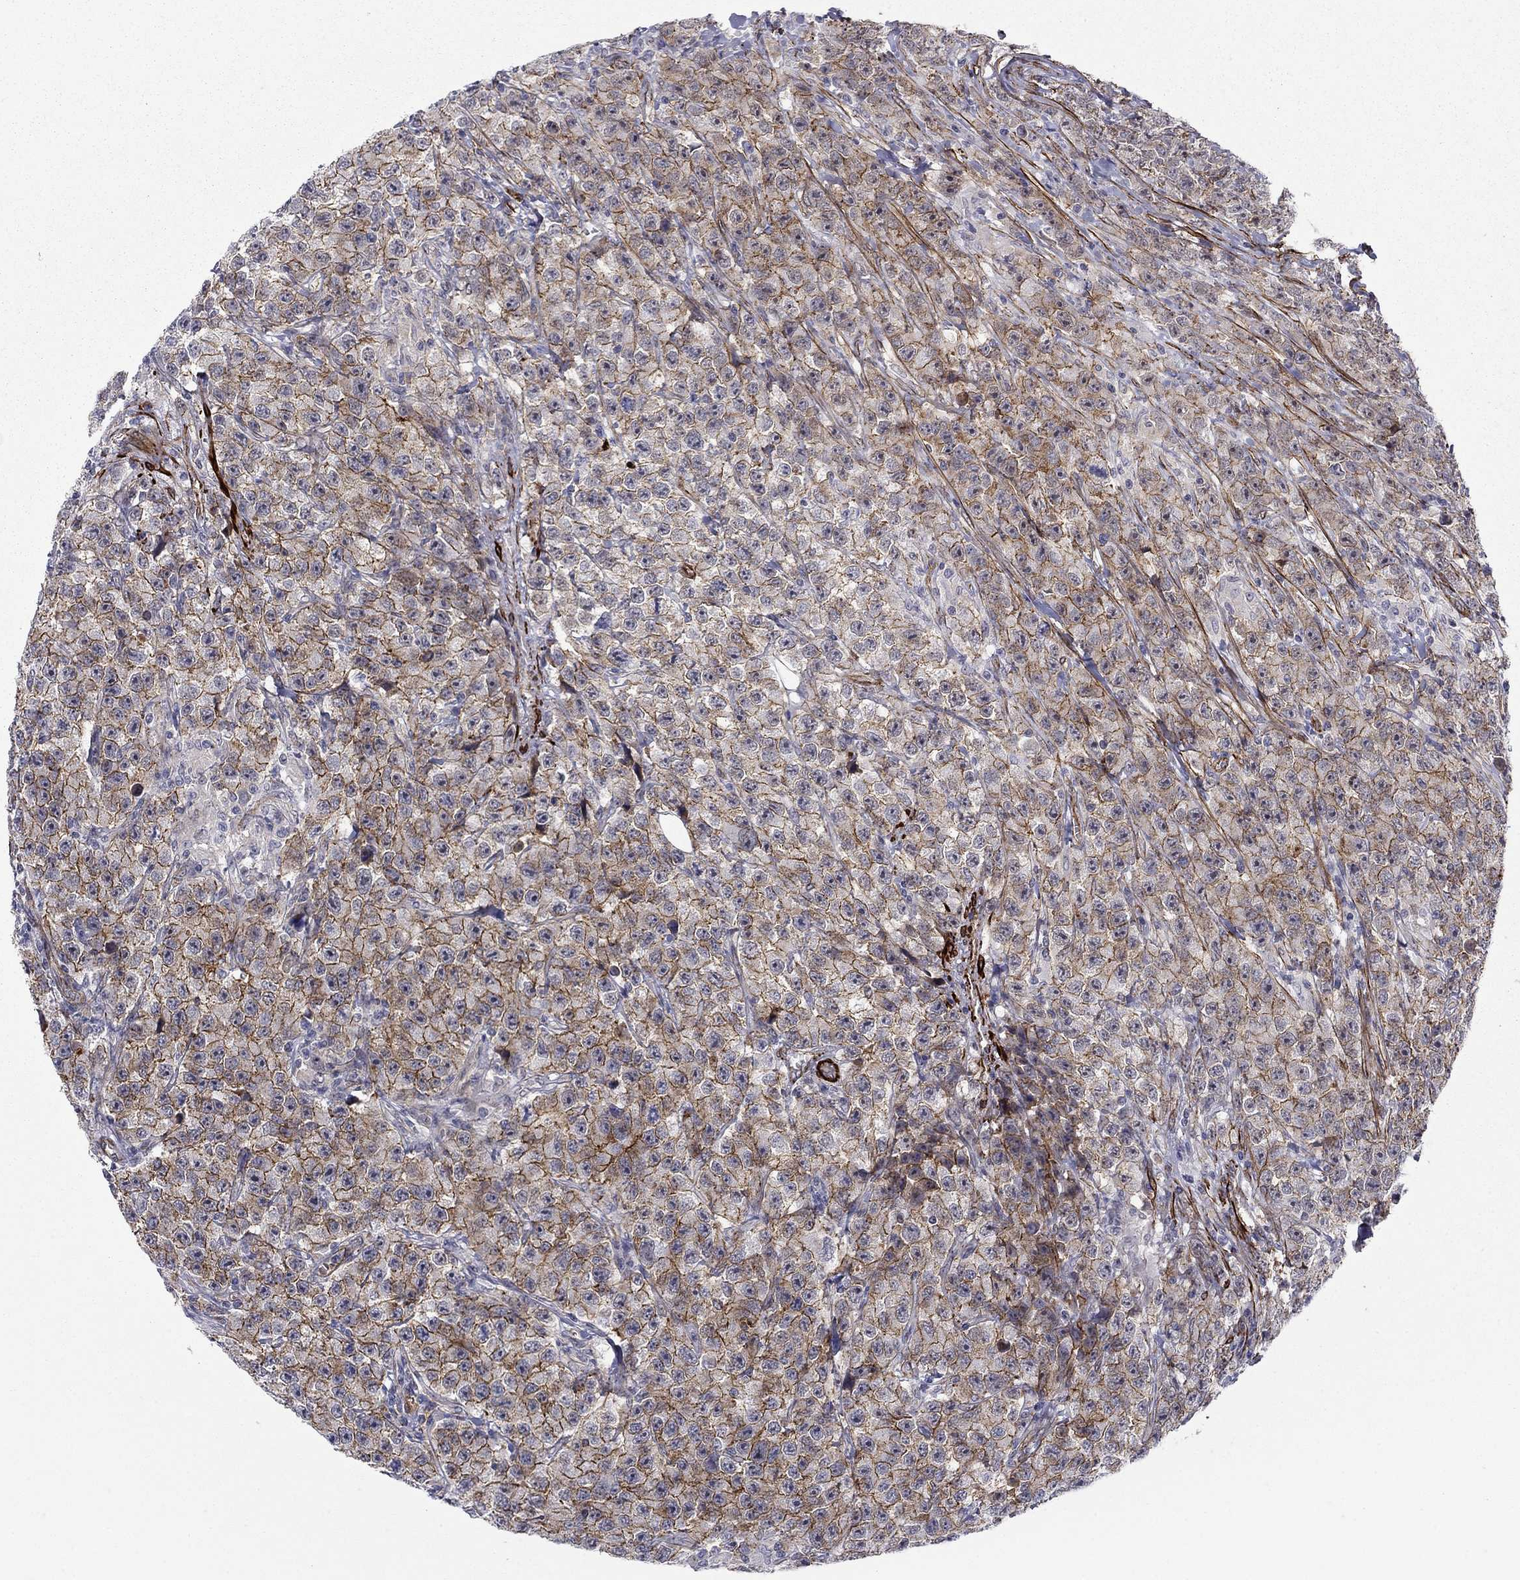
{"staining": {"intensity": "strong", "quantity": "25%-75%", "location": "cytoplasmic/membranous"}, "tissue": "testis cancer", "cell_type": "Tumor cells", "image_type": "cancer", "snomed": [{"axis": "morphology", "description": "Seminoma, NOS"}, {"axis": "topography", "description": "Testis"}], "caption": "A high amount of strong cytoplasmic/membranous positivity is identified in about 25%-75% of tumor cells in testis cancer tissue.", "gene": "KRBA1", "patient": {"sex": "male", "age": 59}}